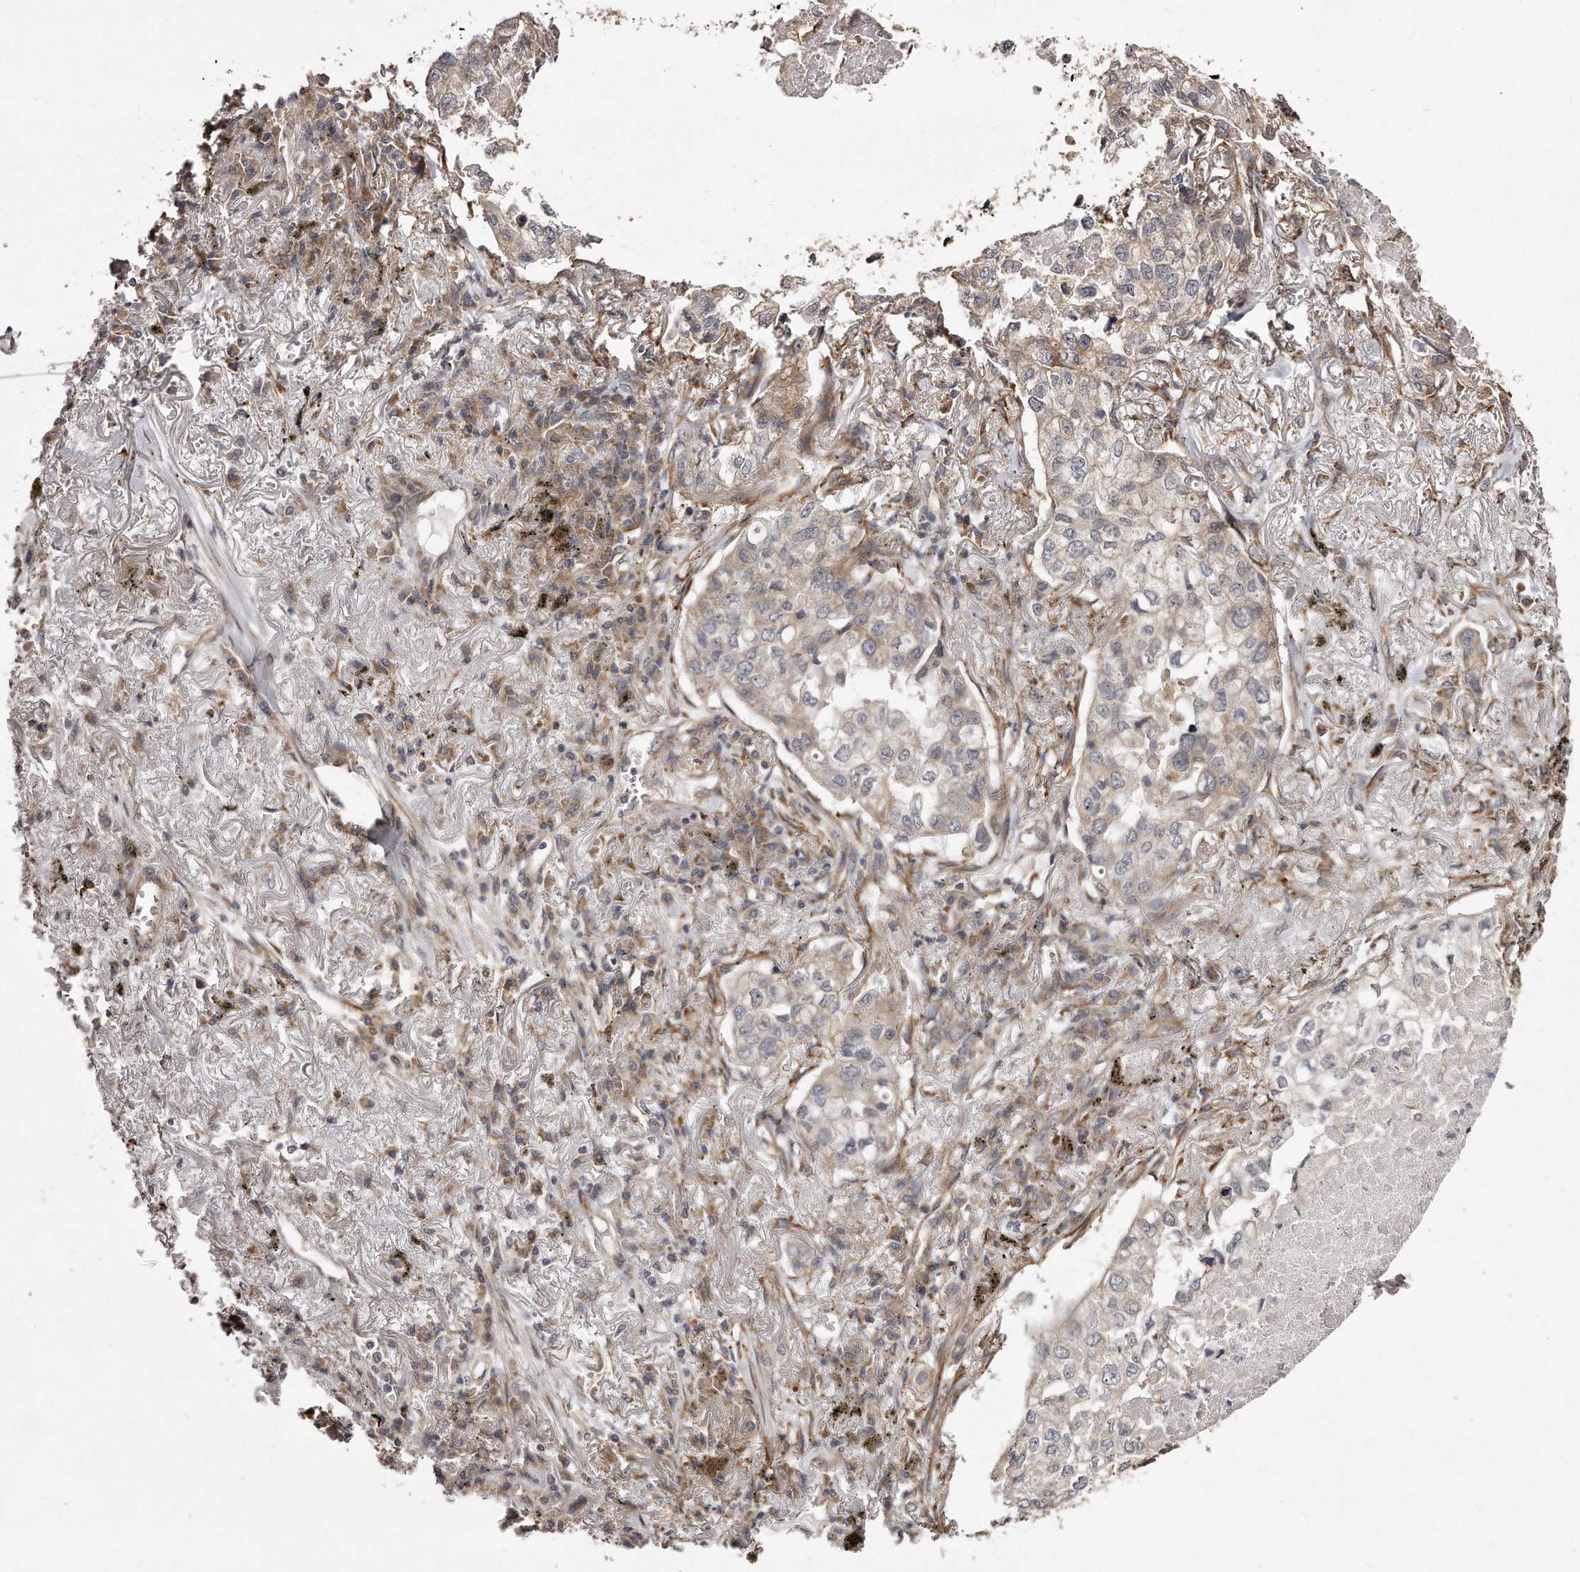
{"staining": {"intensity": "weak", "quantity": "25%-75%", "location": "cytoplasmic/membranous"}, "tissue": "lung cancer", "cell_type": "Tumor cells", "image_type": "cancer", "snomed": [{"axis": "morphology", "description": "Adenocarcinoma, NOS"}, {"axis": "topography", "description": "Lung"}], "caption": "Immunohistochemistry (IHC) photomicrograph of neoplastic tissue: lung cancer (adenocarcinoma) stained using IHC exhibits low levels of weak protein expression localized specifically in the cytoplasmic/membranous of tumor cells, appearing as a cytoplasmic/membranous brown color.", "gene": "TRAPPC14", "patient": {"sex": "male", "age": 65}}